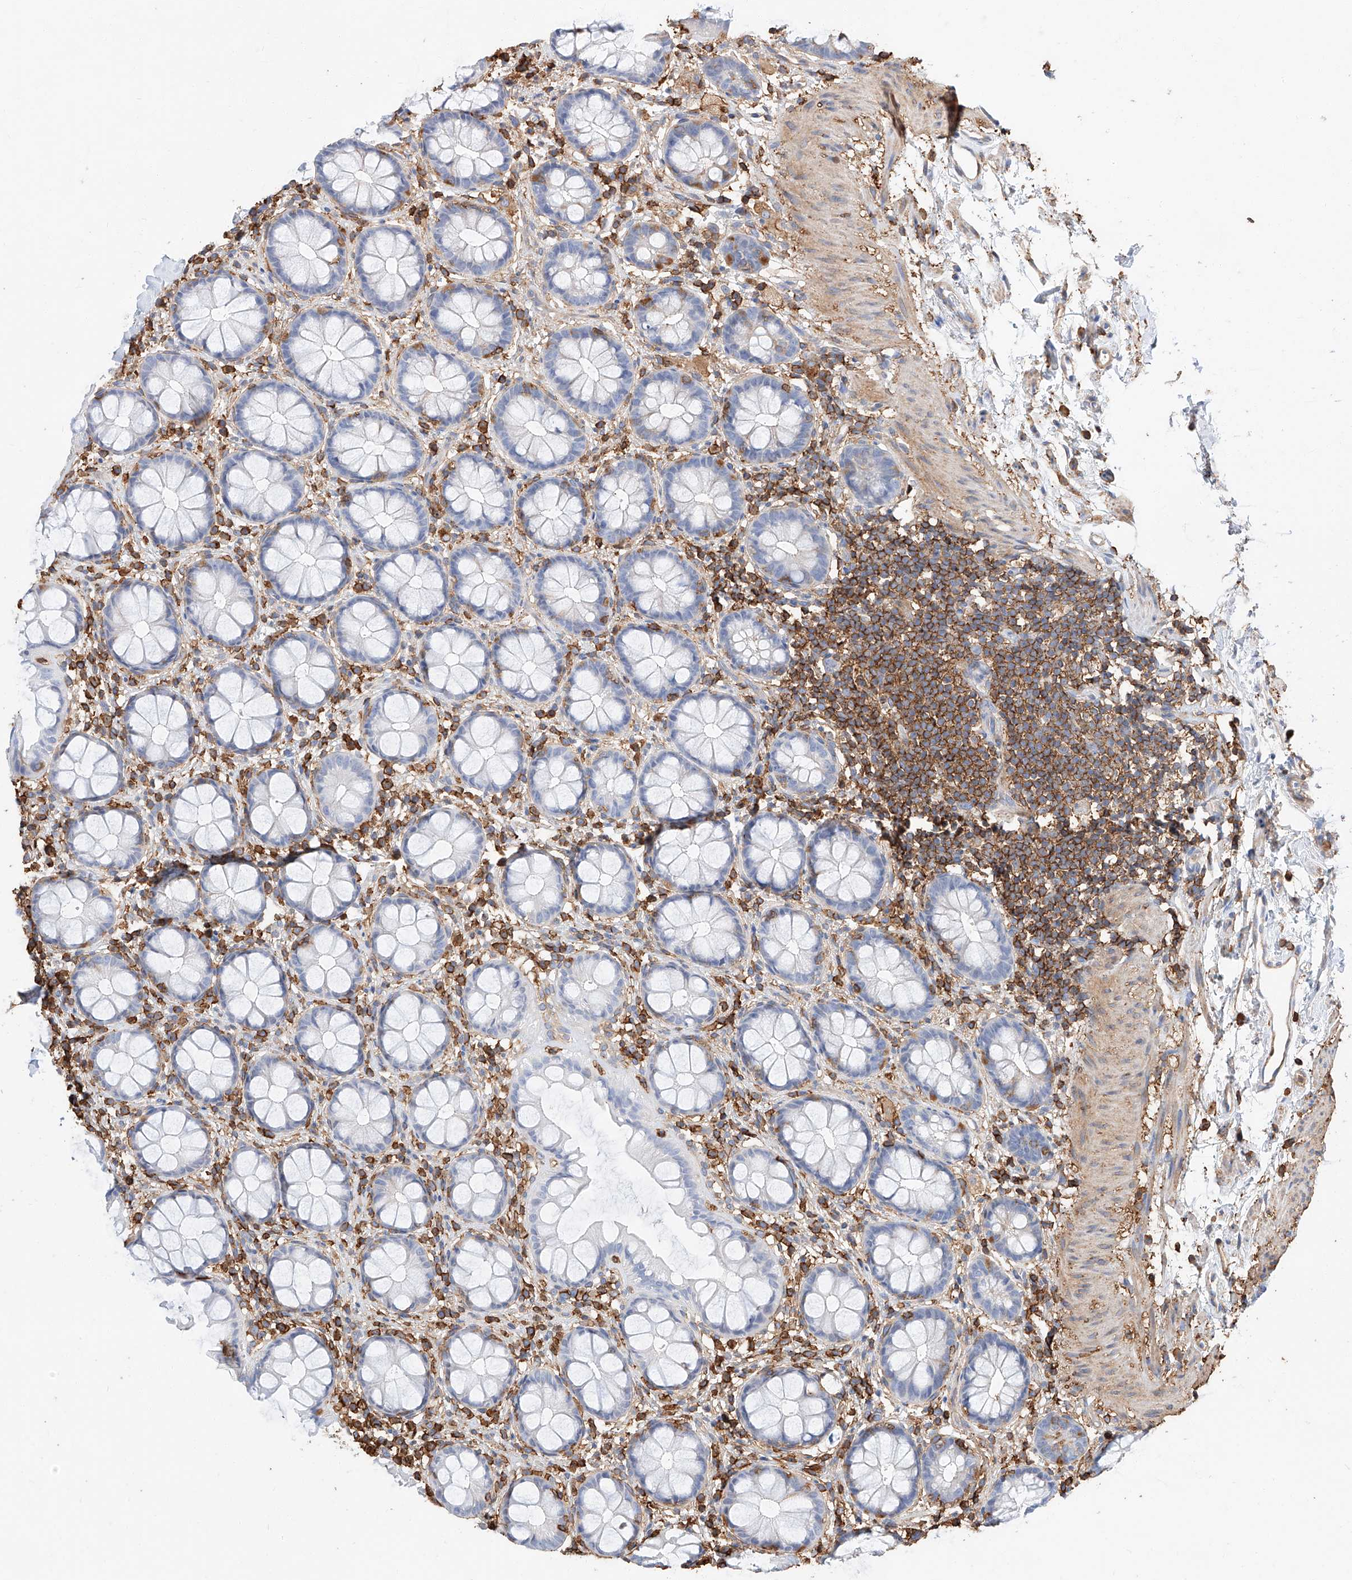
{"staining": {"intensity": "negative", "quantity": "none", "location": "none"}, "tissue": "rectum", "cell_type": "Glandular cells", "image_type": "normal", "snomed": [{"axis": "morphology", "description": "Normal tissue, NOS"}, {"axis": "topography", "description": "Rectum"}], "caption": "IHC micrograph of normal rectum: rectum stained with DAB demonstrates no significant protein staining in glandular cells.", "gene": "WFS1", "patient": {"sex": "female", "age": 65}}